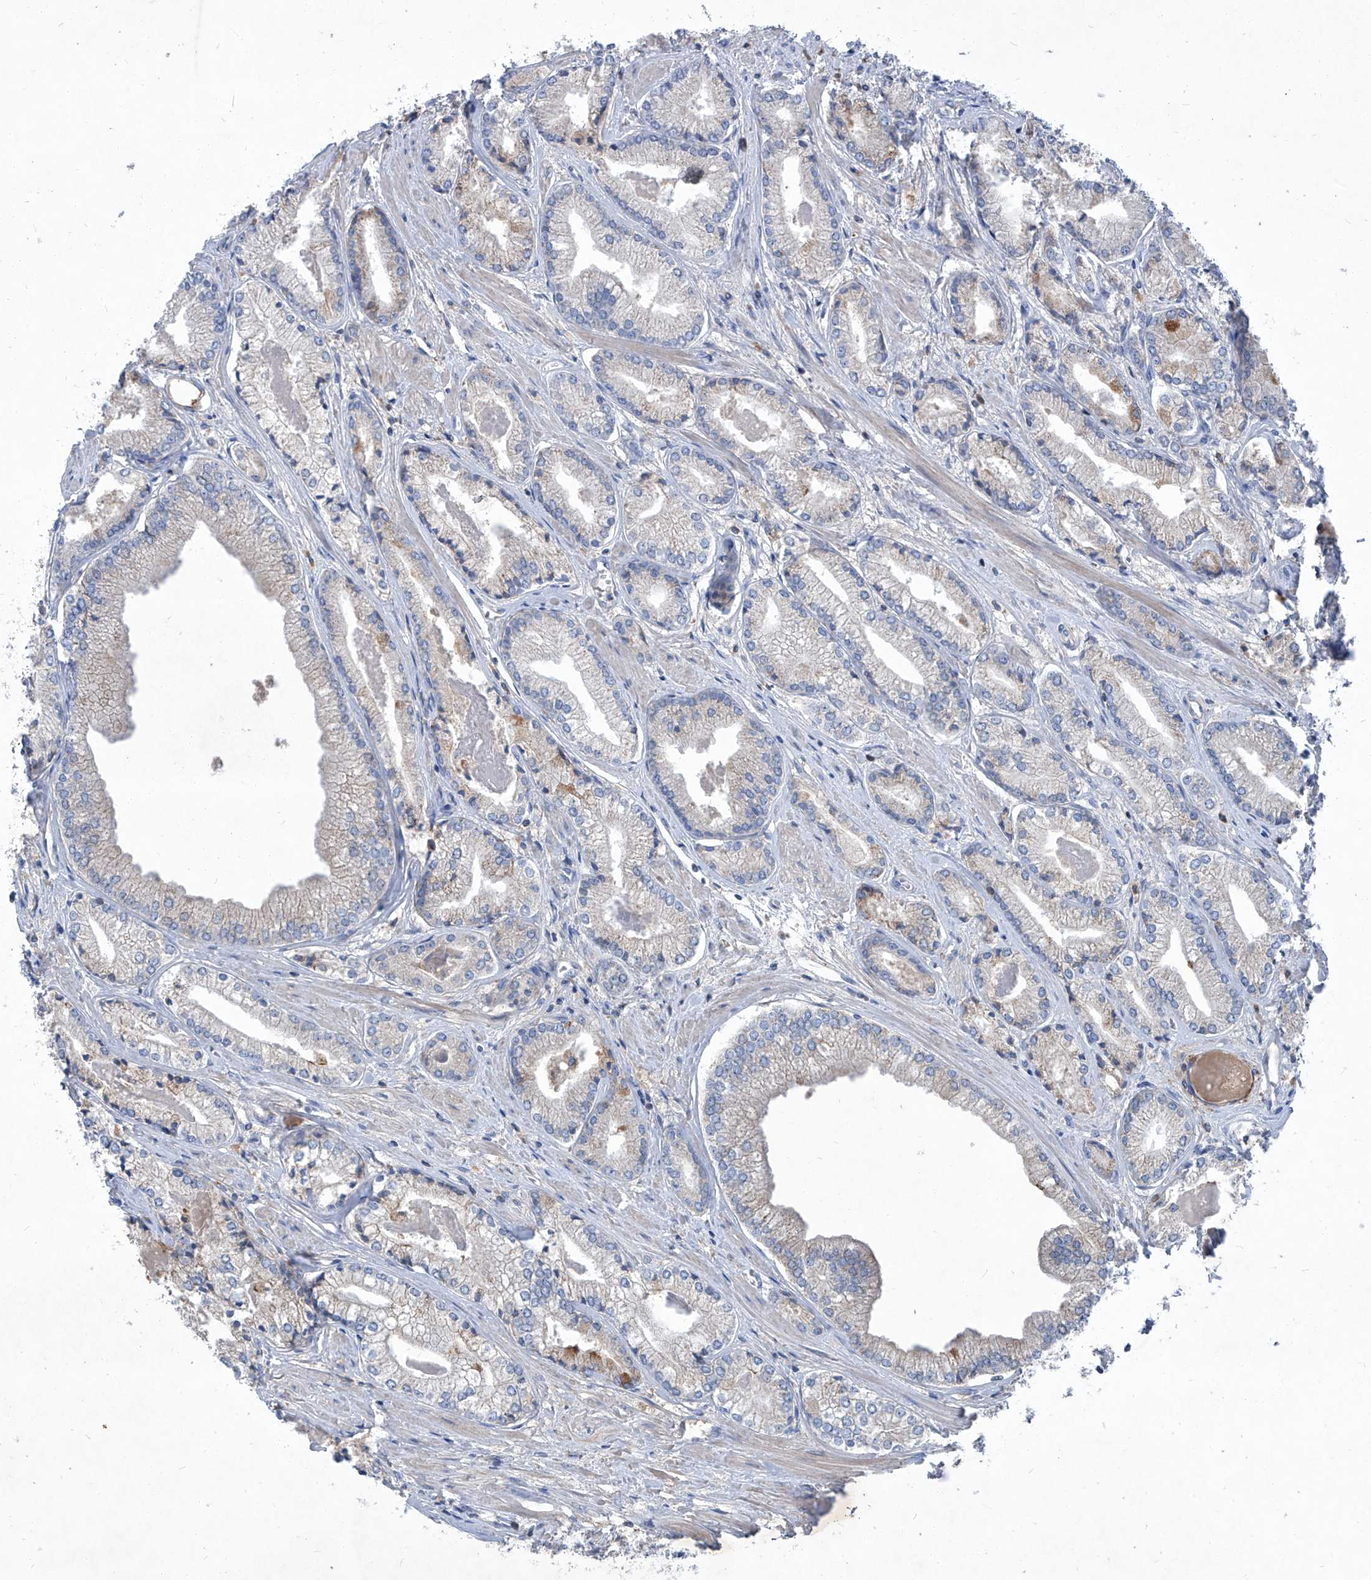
{"staining": {"intensity": "negative", "quantity": "none", "location": "none"}, "tissue": "prostate cancer", "cell_type": "Tumor cells", "image_type": "cancer", "snomed": [{"axis": "morphology", "description": "Adenocarcinoma, Low grade"}, {"axis": "topography", "description": "Prostate"}], "caption": "IHC of prostate adenocarcinoma (low-grade) reveals no expression in tumor cells.", "gene": "EPHA8", "patient": {"sex": "male", "age": 60}}